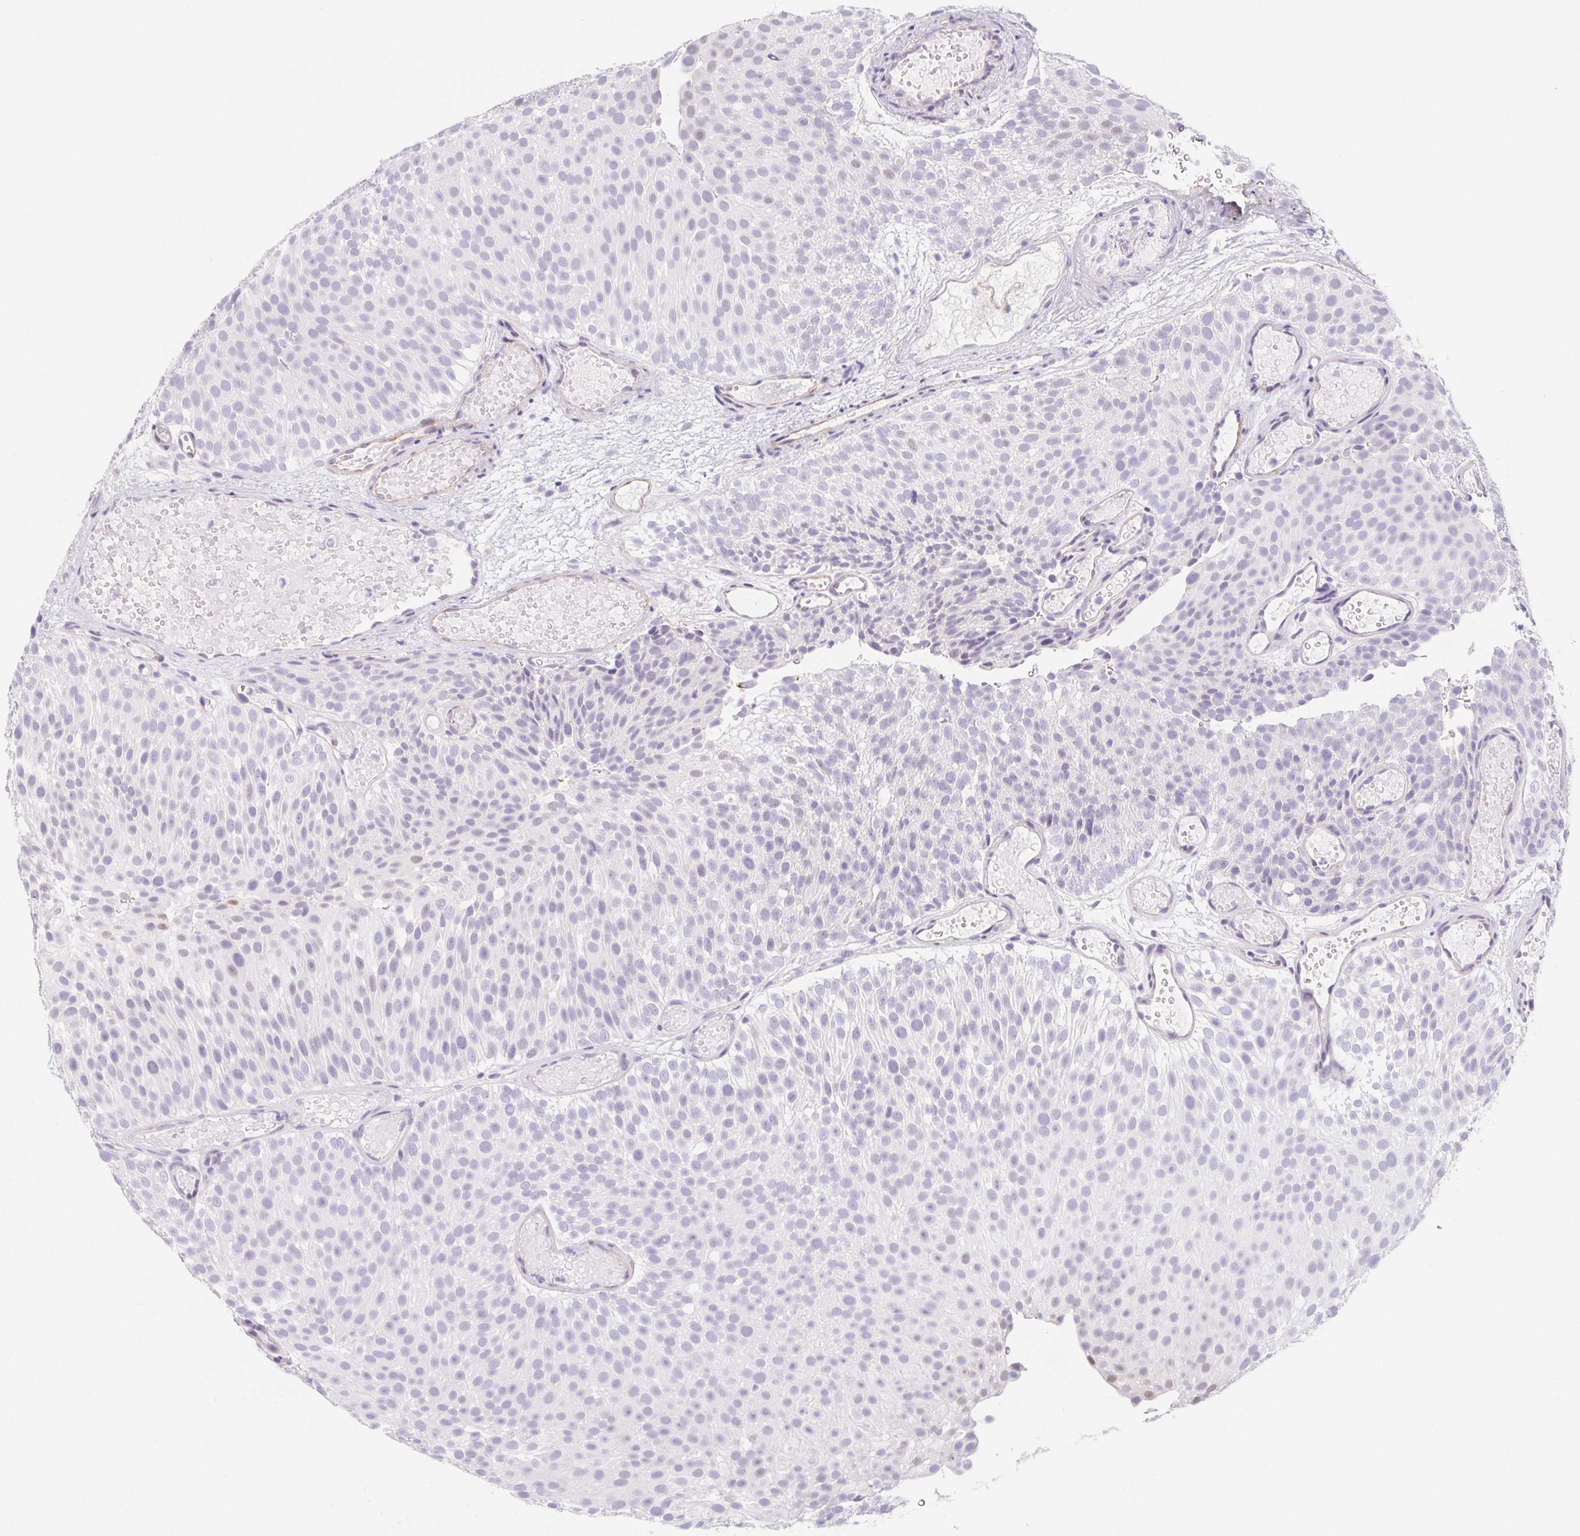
{"staining": {"intensity": "negative", "quantity": "none", "location": "none"}, "tissue": "urothelial cancer", "cell_type": "Tumor cells", "image_type": "cancer", "snomed": [{"axis": "morphology", "description": "Urothelial carcinoma, Low grade"}, {"axis": "topography", "description": "Urinary bladder"}], "caption": "Immunohistochemistry micrograph of neoplastic tissue: urothelial carcinoma (low-grade) stained with DAB reveals no significant protein staining in tumor cells.", "gene": "CYP21A2", "patient": {"sex": "male", "age": 78}}